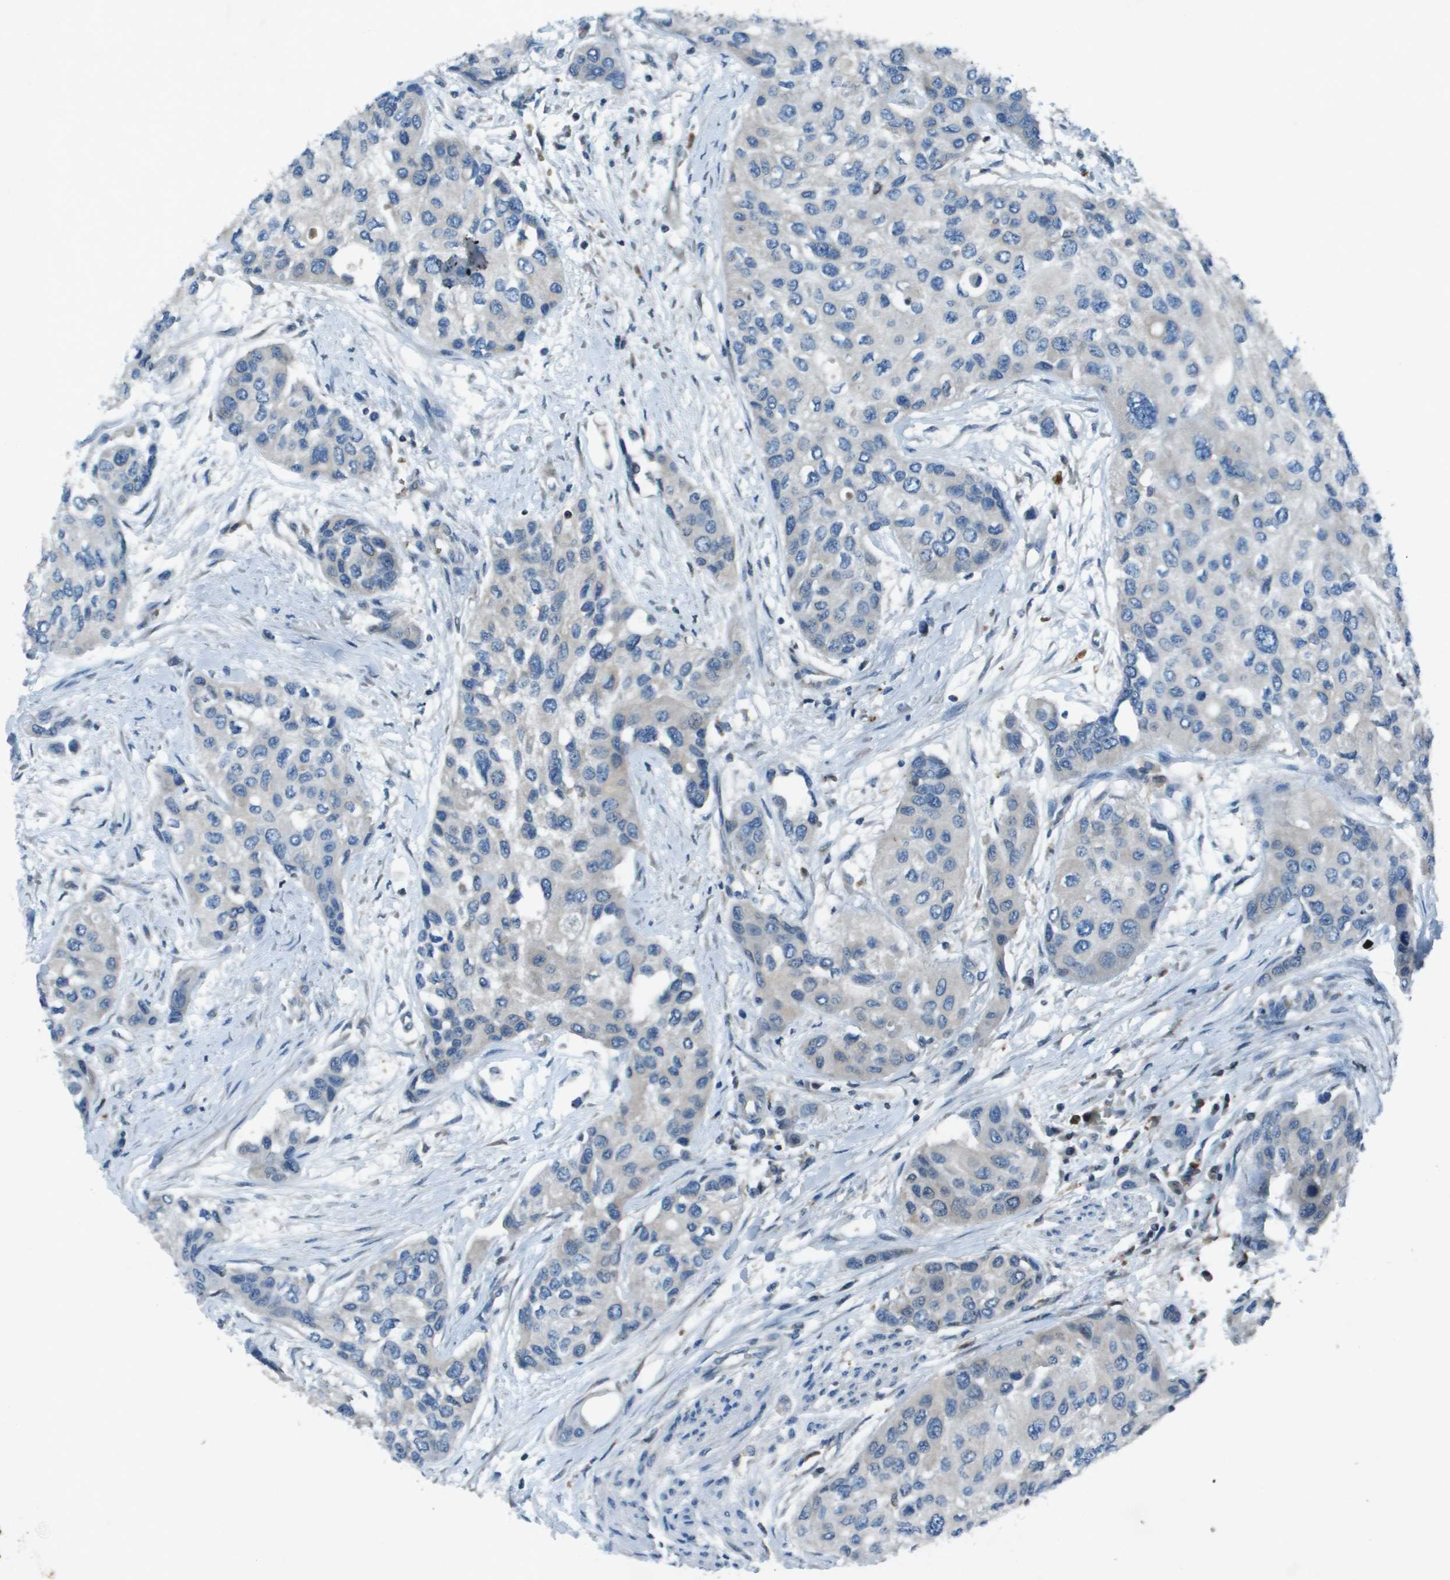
{"staining": {"intensity": "negative", "quantity": "none", "location": "none"}, "tissue": "urothelial cancer", "cell_type": "Tumor cells", "image_type": "cancer", "snomed": [{"axis": "morphology", "description": "Urothelial carcinoma, High grade"}, {"axis": "topography", "description": "Urinary bladder"}], "caption": "DAB (3,3'-diaminobenzidine) immunohistochemical staining of urothelial cancer demonstrates no significant expression in tumor cells.", "gene": "CAMK4", "patient": {"sex": "female", "age": 56}}